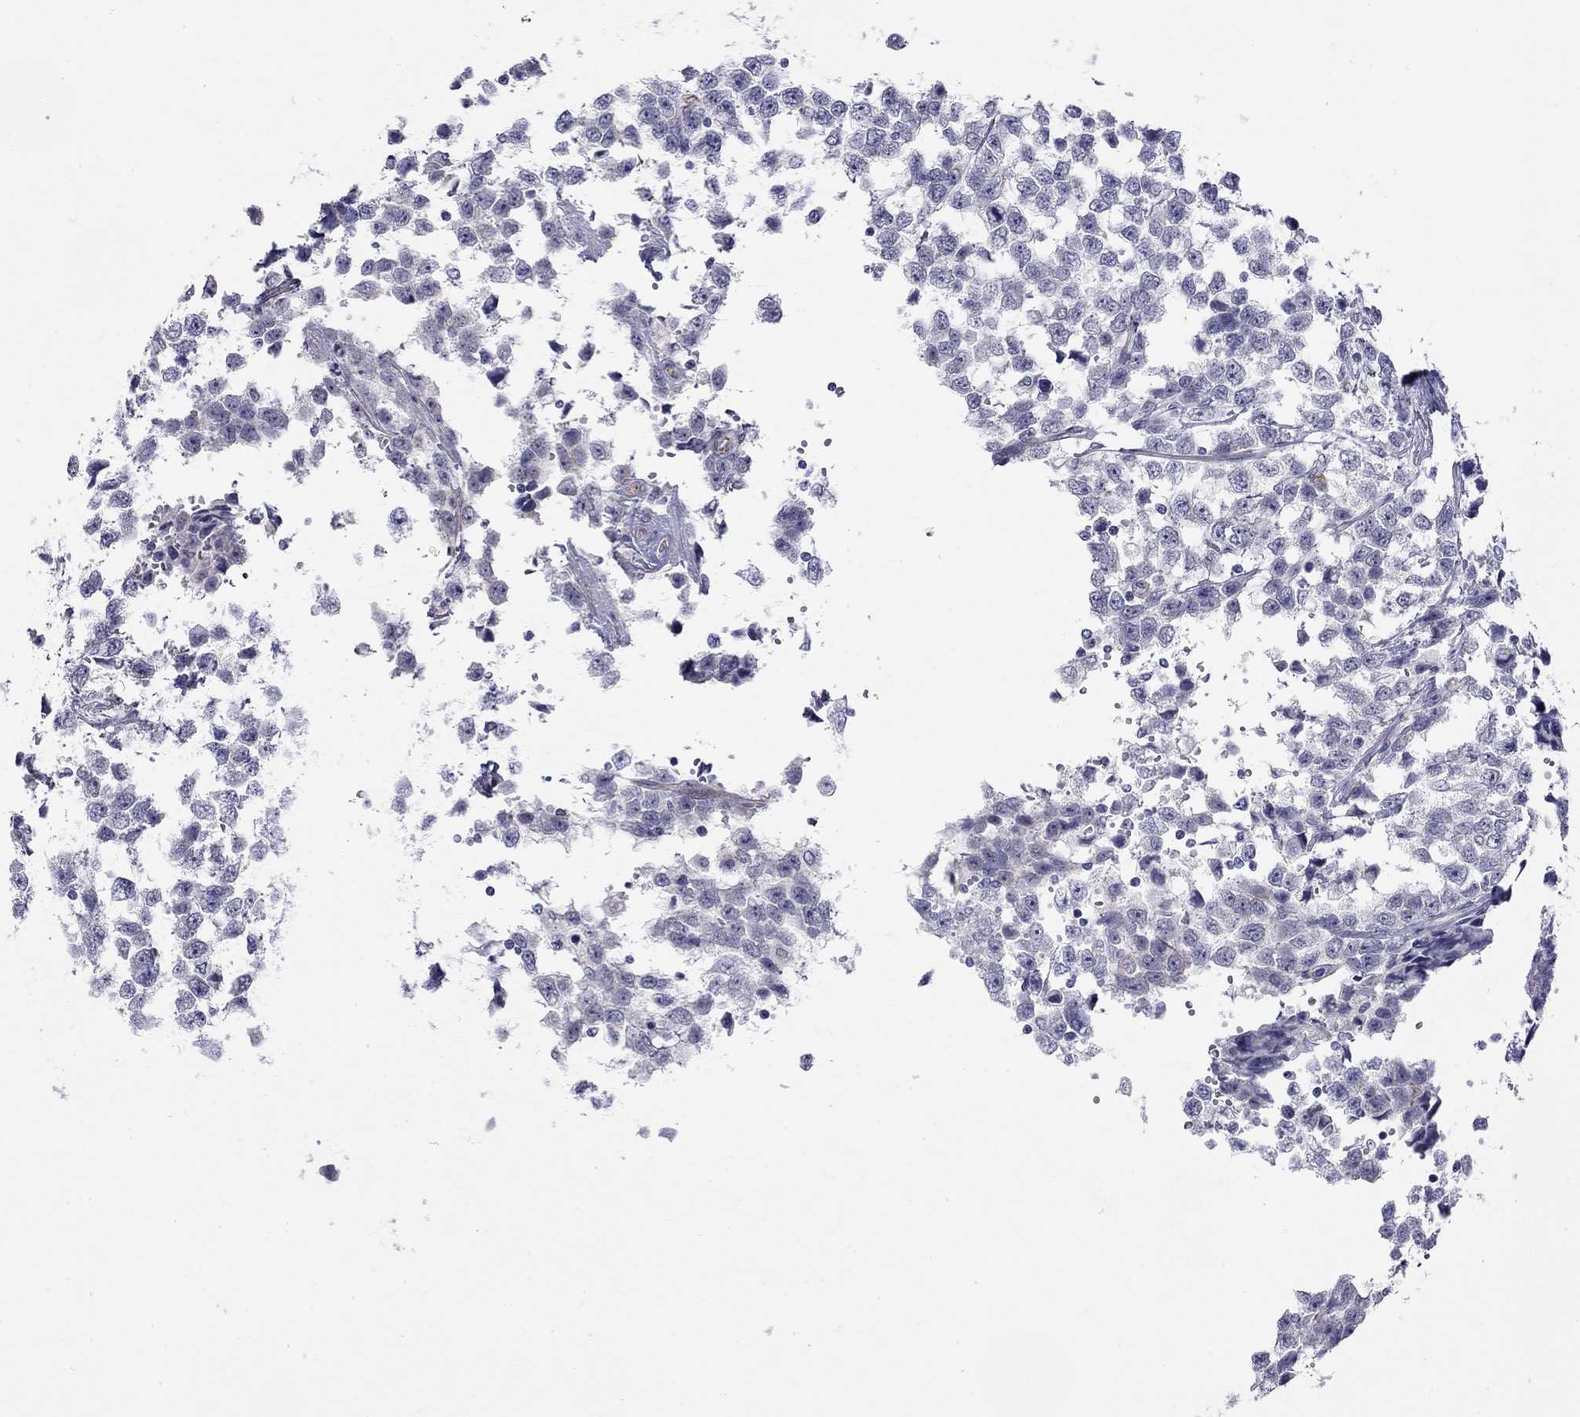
{"staining": {"intensity": "negative", "quantity": "none", "location": "none"}, "tissue": "testis cancer", "cell_type": "Tumor cells", "image_type": "cancer", "snomed": [{"axis": "morphology", "description": "Seminoma, NOS"}, {"axis": "topography", "description": "Testis"}], "caption": "This micrograph is of testis cancer stained with immunohistochemistry (IHC) to label a protein in brown with the nuclei are counter-stained blue. There is no staining in tumor cells.", "gene": "RTL1", "patient": {"sex": "male", "age": 34}}